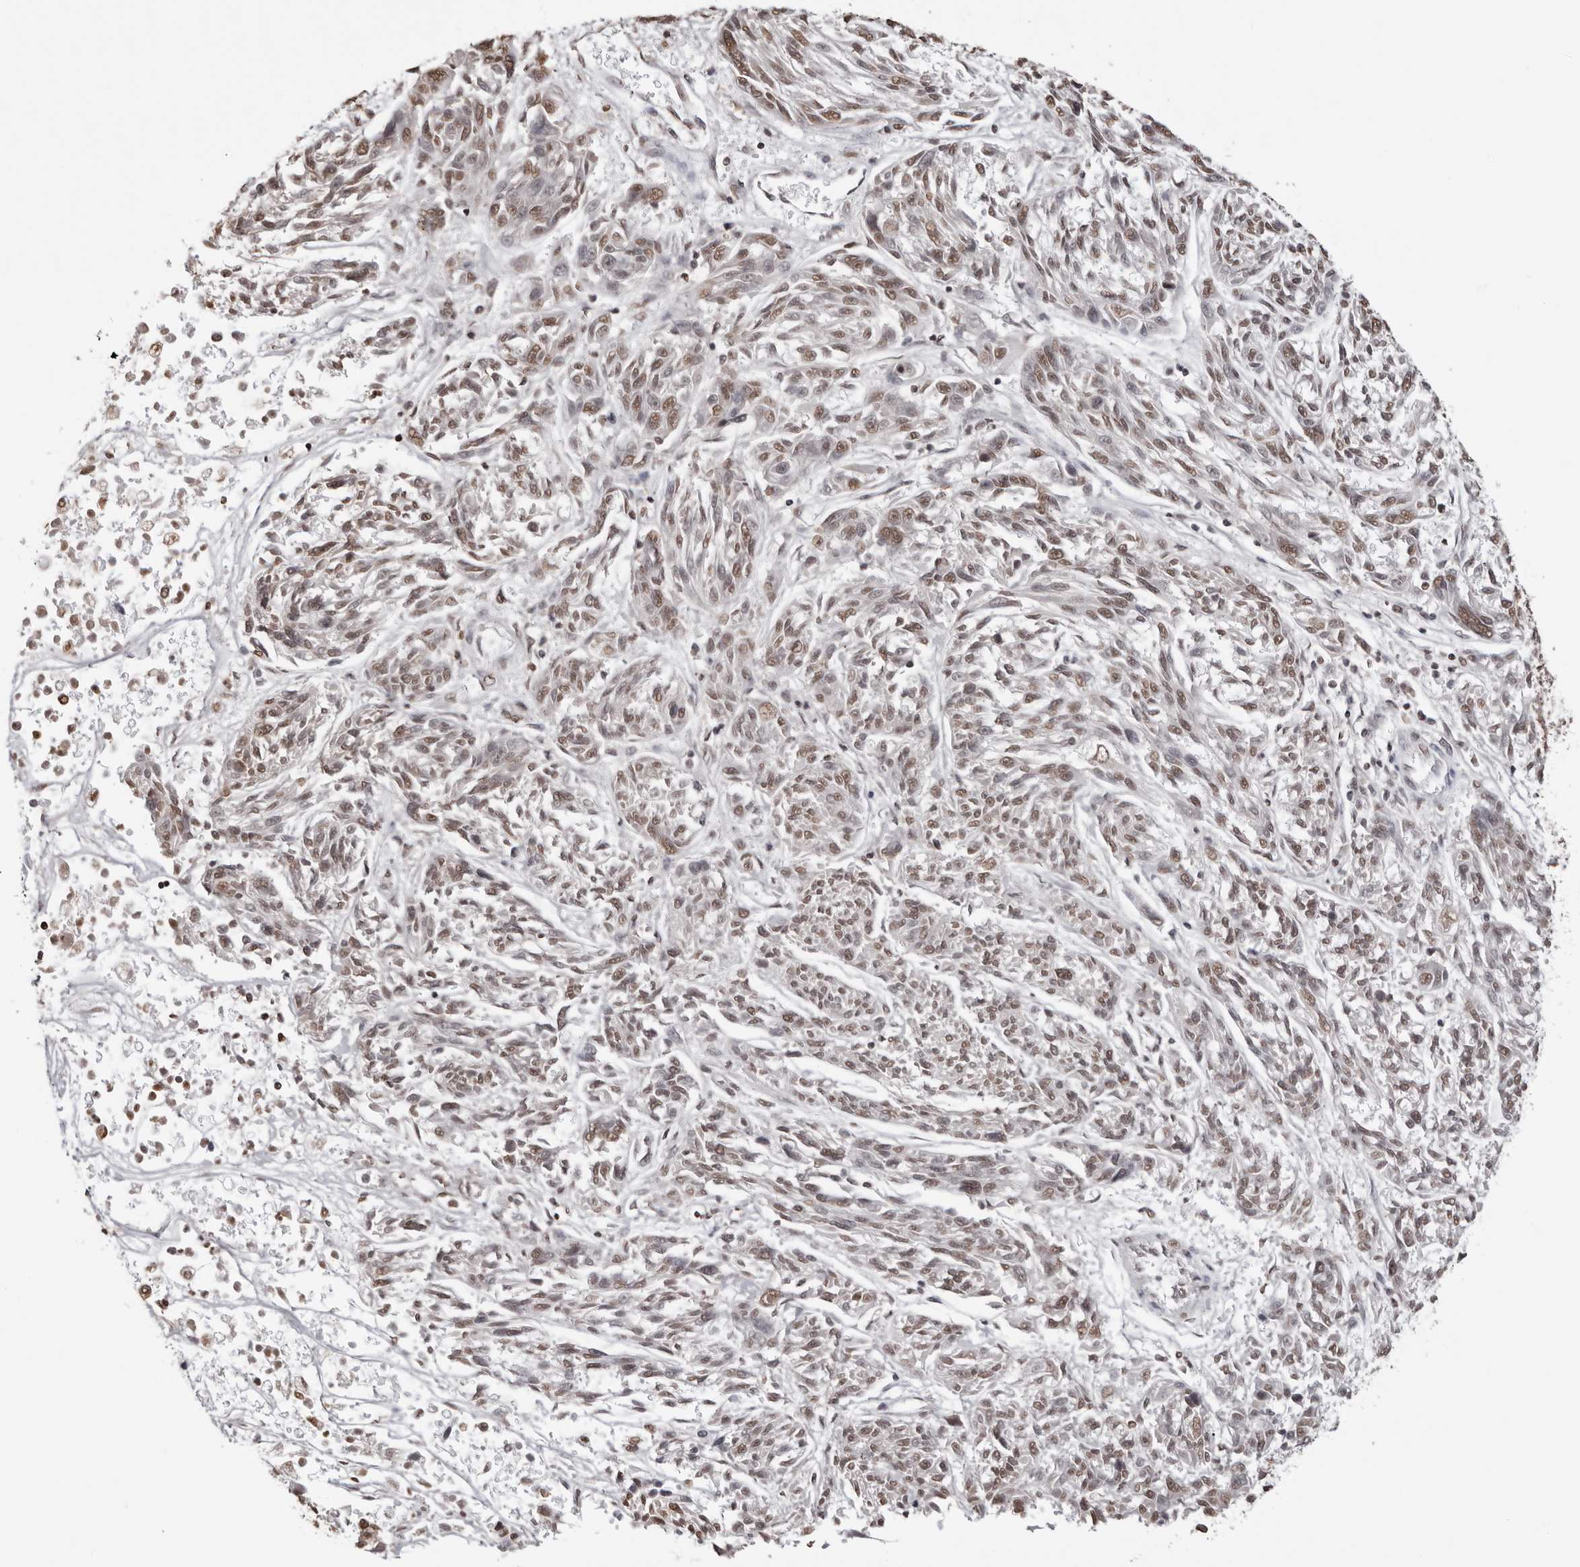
{"staining": {"intensity": "moderate", "quantity": ">75%", "location": "nuclear"}, "tissue": "melanoma", "cell_type": "Tumor cells", "image_type": "cancer", "snomed": [{"axis": "morphology", "description": "Malignant melanoma, NOS"}, {"axis": "topography", "description": "Skin"}], "caption": "An immunohistochemistry histopathology image of tumor tissue is shown. Protein staining in brown labels moderate nuclear positivity in melanoma within tumor cells. (Brightfield microscopy of DAB IHC at high magnification).", "gene": "OLIG3", "patient": {"sex": "male", "age": 53}}